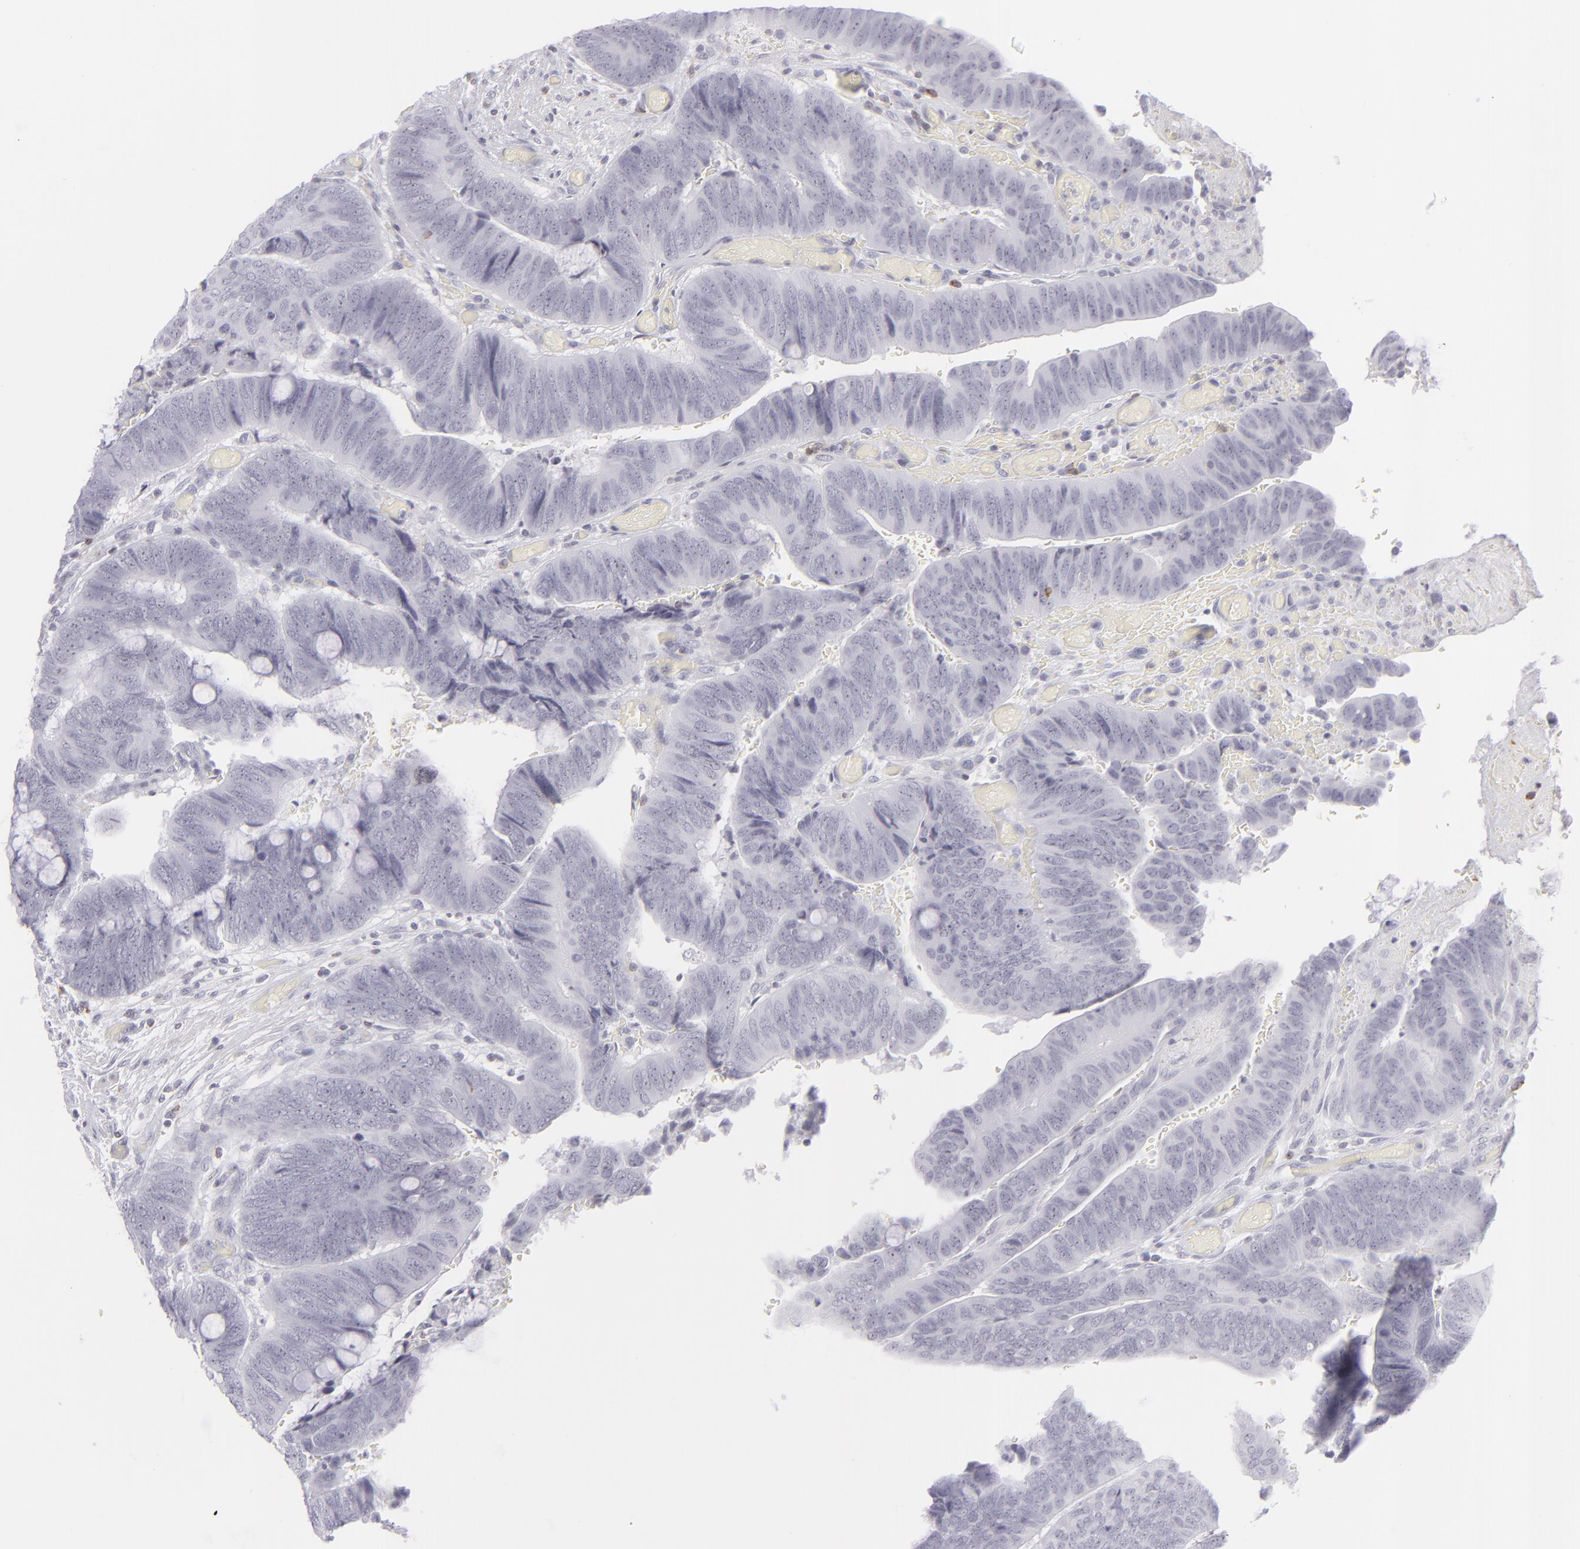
{"staining": {"intensity": "negative", "quantity": "none", "location": "none"}, "tissue": "colorectal cancer", "cell_type": "Tumor cells", "image_type": "cancer", "snomed": [{"axis": "morphology", "description": "Normal tissue, NOS"}, {"axis": "morphology", "description": "Adenocarcinoma, NOS"}, {"axis": "topography", "description": "Rectum"}], "caption": "High magnification brightfield microscopy of adenocarcinoma (colorectal) stained with DAB (brown) and counterstained with hematoxylin (blue): tumor cells show no significant staining.", "gene": "CD7", "patient": {"sex": "male", "age": 92}}